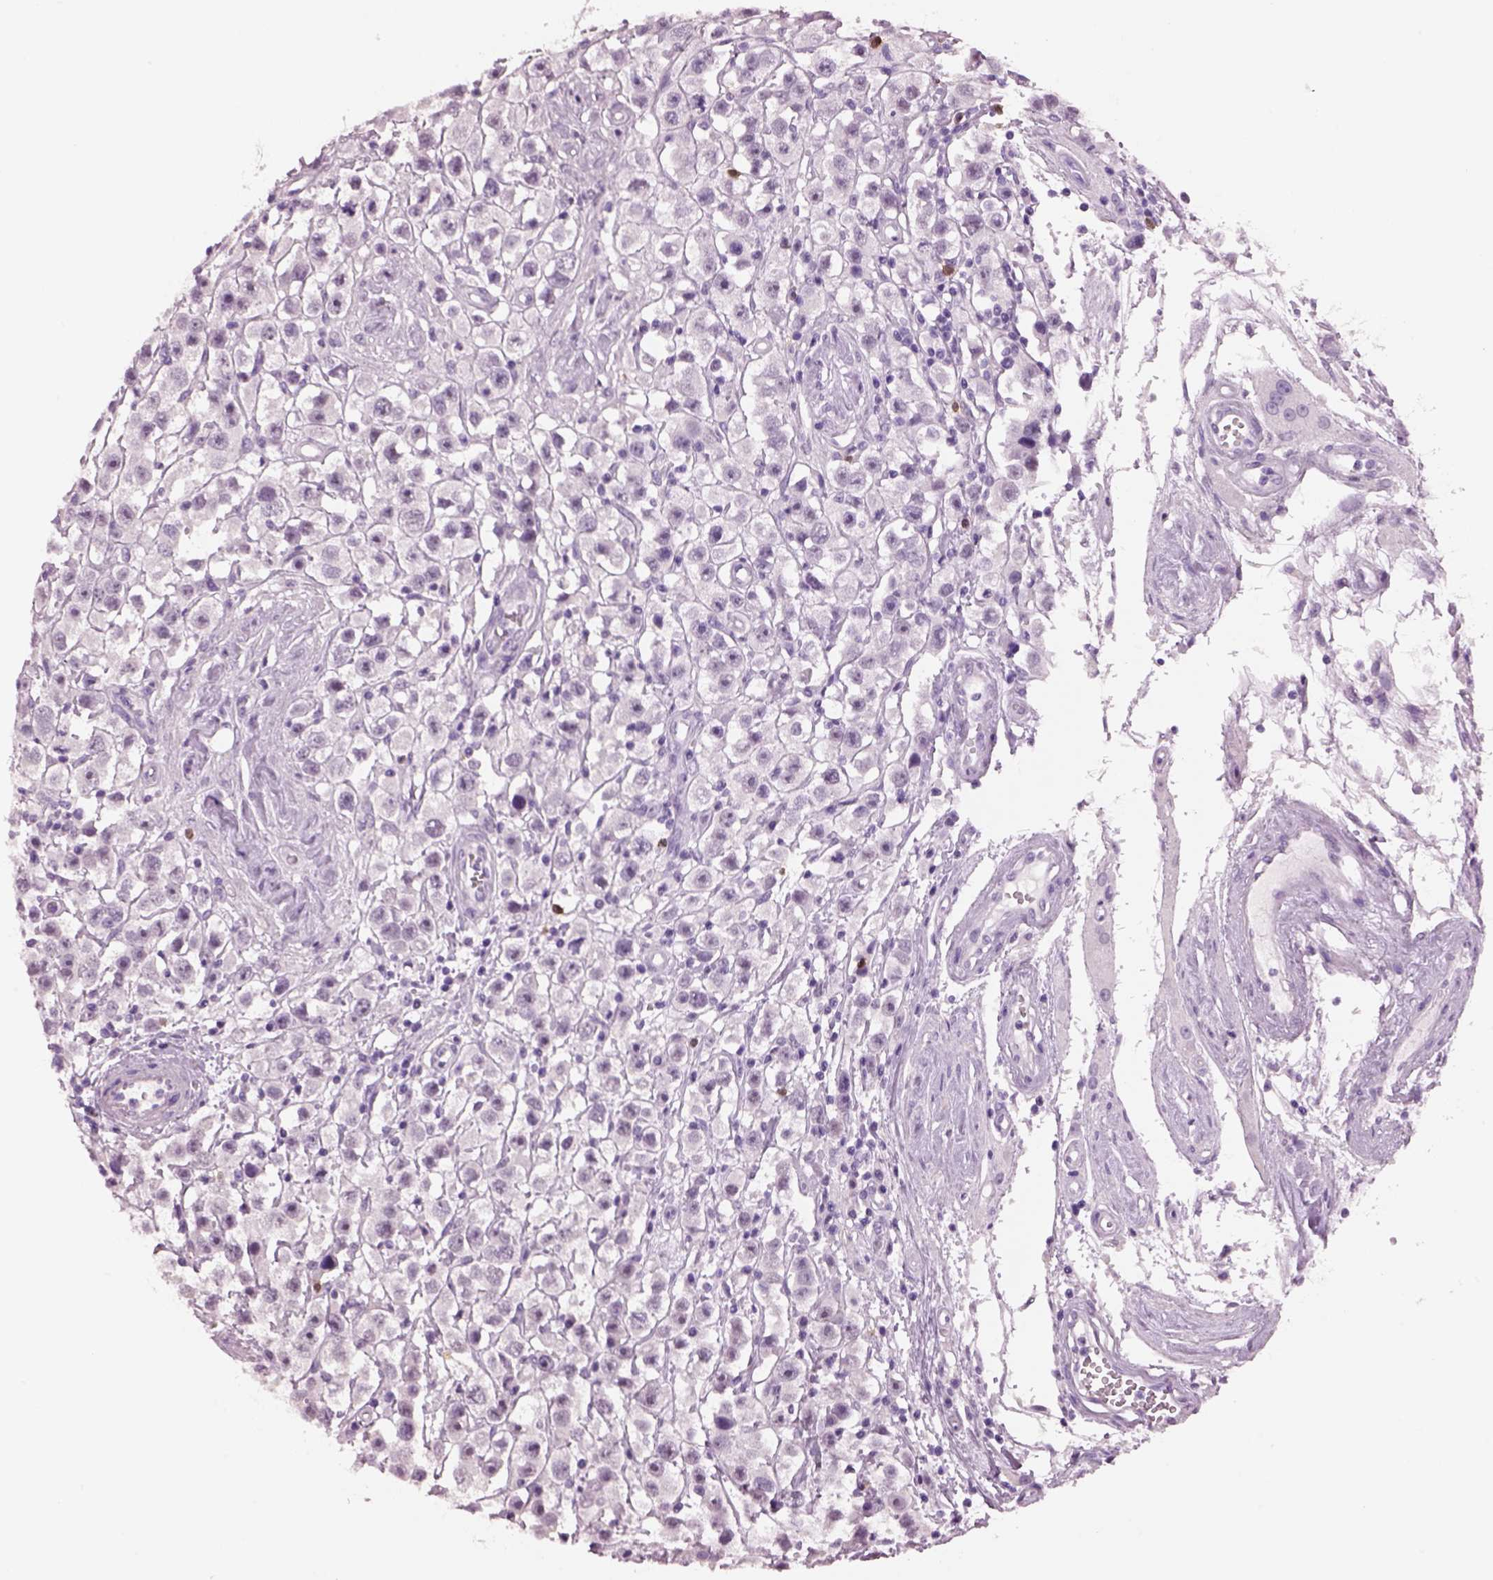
{"staining": {"intensity": "negative", "quantity": "none", "location": "none"}, "tissue": "testis cancer", "cell_type": "Tumor cells", "image_type": "cancer", "snomed": [{"axis": "morphology", "description": "Seminoma, NOS"}, {"axis": "topography", "description": "Testis"}], "caption": "Micrograph shows no protein staining in tumor cells of testis cancer tissue.", "gene": "ACOD1", "patient": {"sex": "male", "age": 45}}